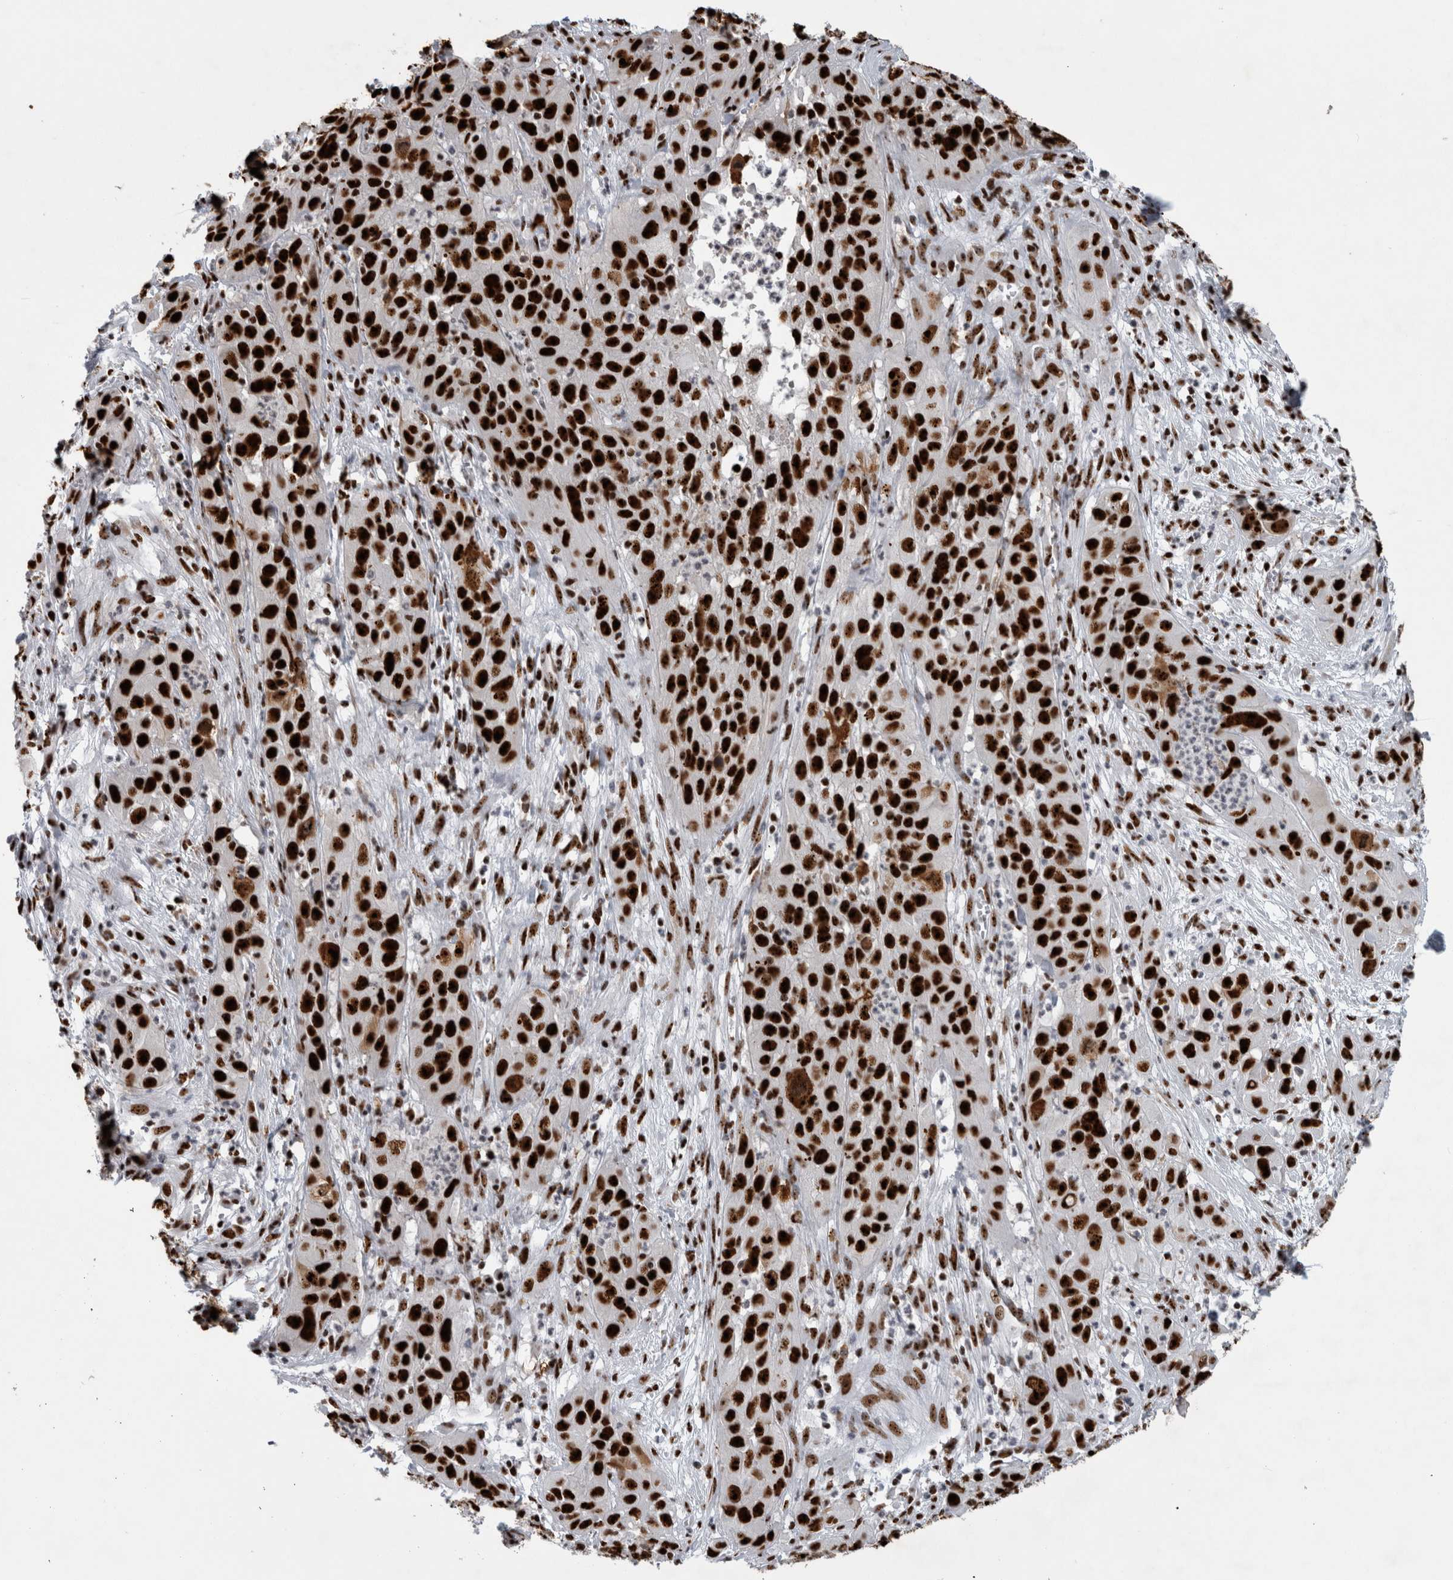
{"staining": {"intensity": "strong", "quantity": ">75%", "location": "nuclear"}, "tissue": "cervical cancer", "cell_type": "Tumor cells", "image_type": "cancer", "snomed": [{"axis": "morphology", "description": "Squamous cell carcinoma, NOS"}, {"axis": "topography", "description": "Cervix"}], "caption": "Protein staining by IHC reveals strong nuclear expression in approximately >75% of tumor cells in cervical cancer.", "gene": "NCL", "patient": {"sex": "female", "age": 32}}